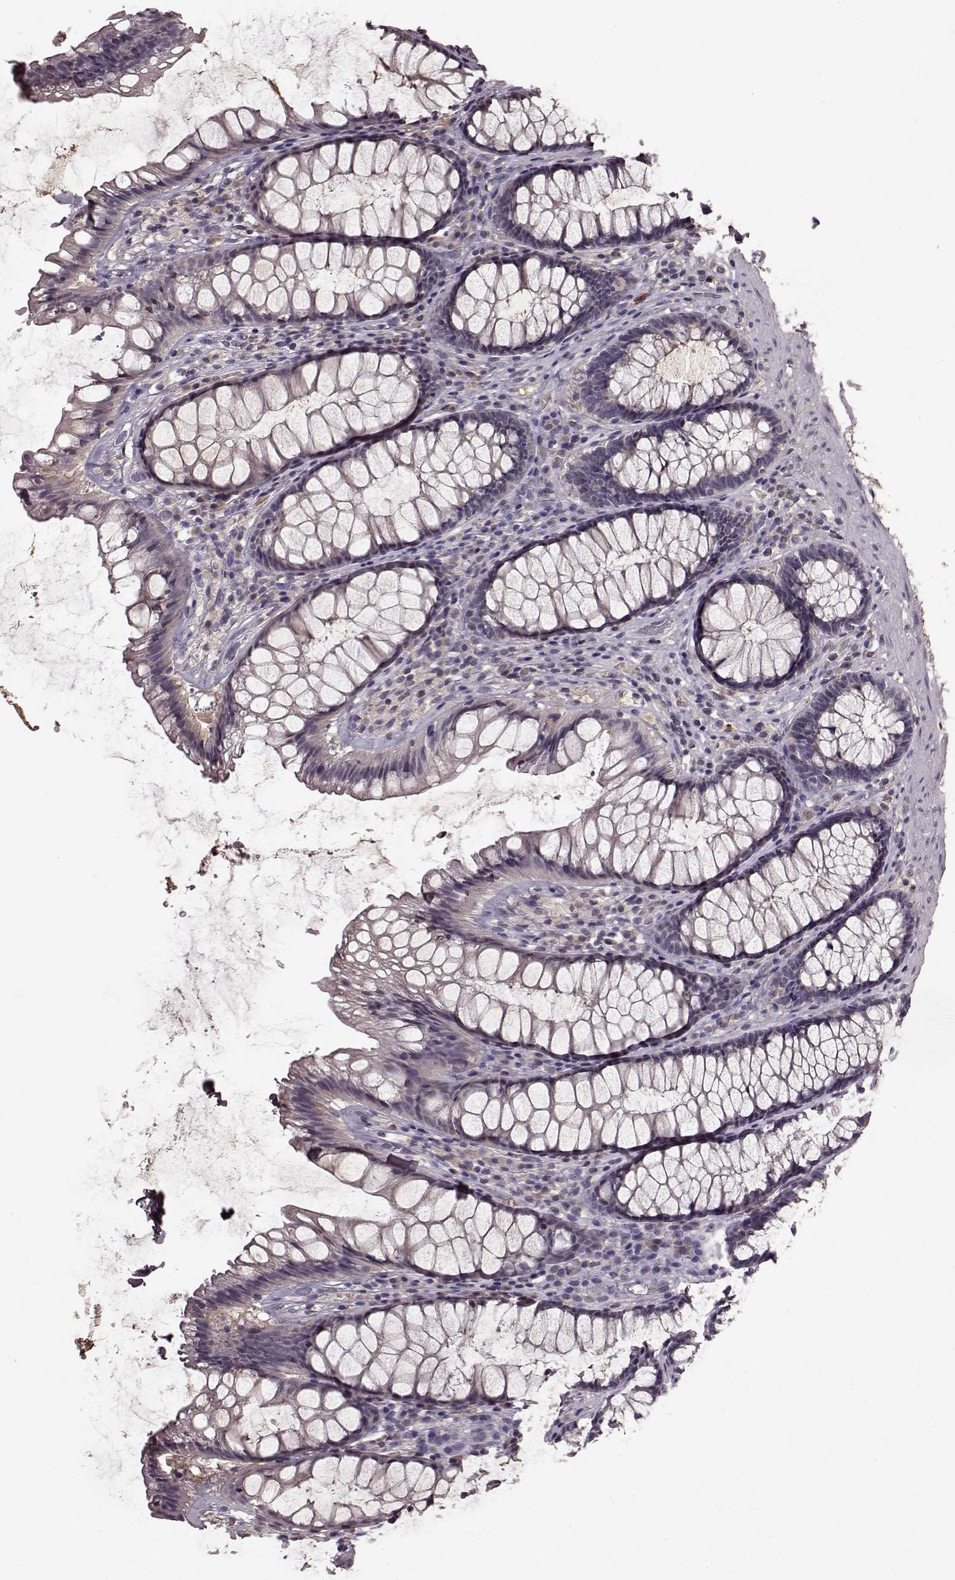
{"staining": {"intensity": "negative", "quantity": "none", "location": "none"}, "tissue": "rectum", "cell_type": "Glandular cells", "image_type": "normal", "snomed": [{"axis": "morphology", "description": "Normal tissue, NOS"}, {"axis": "topography", "description": "Rectum"}], "caption": "This is an immunohistochemistry (IHC) image of normal rectum. There is no expression in glandular cells.", "gene": "NRL", "patient": {"sex": "male", "age": 72}}